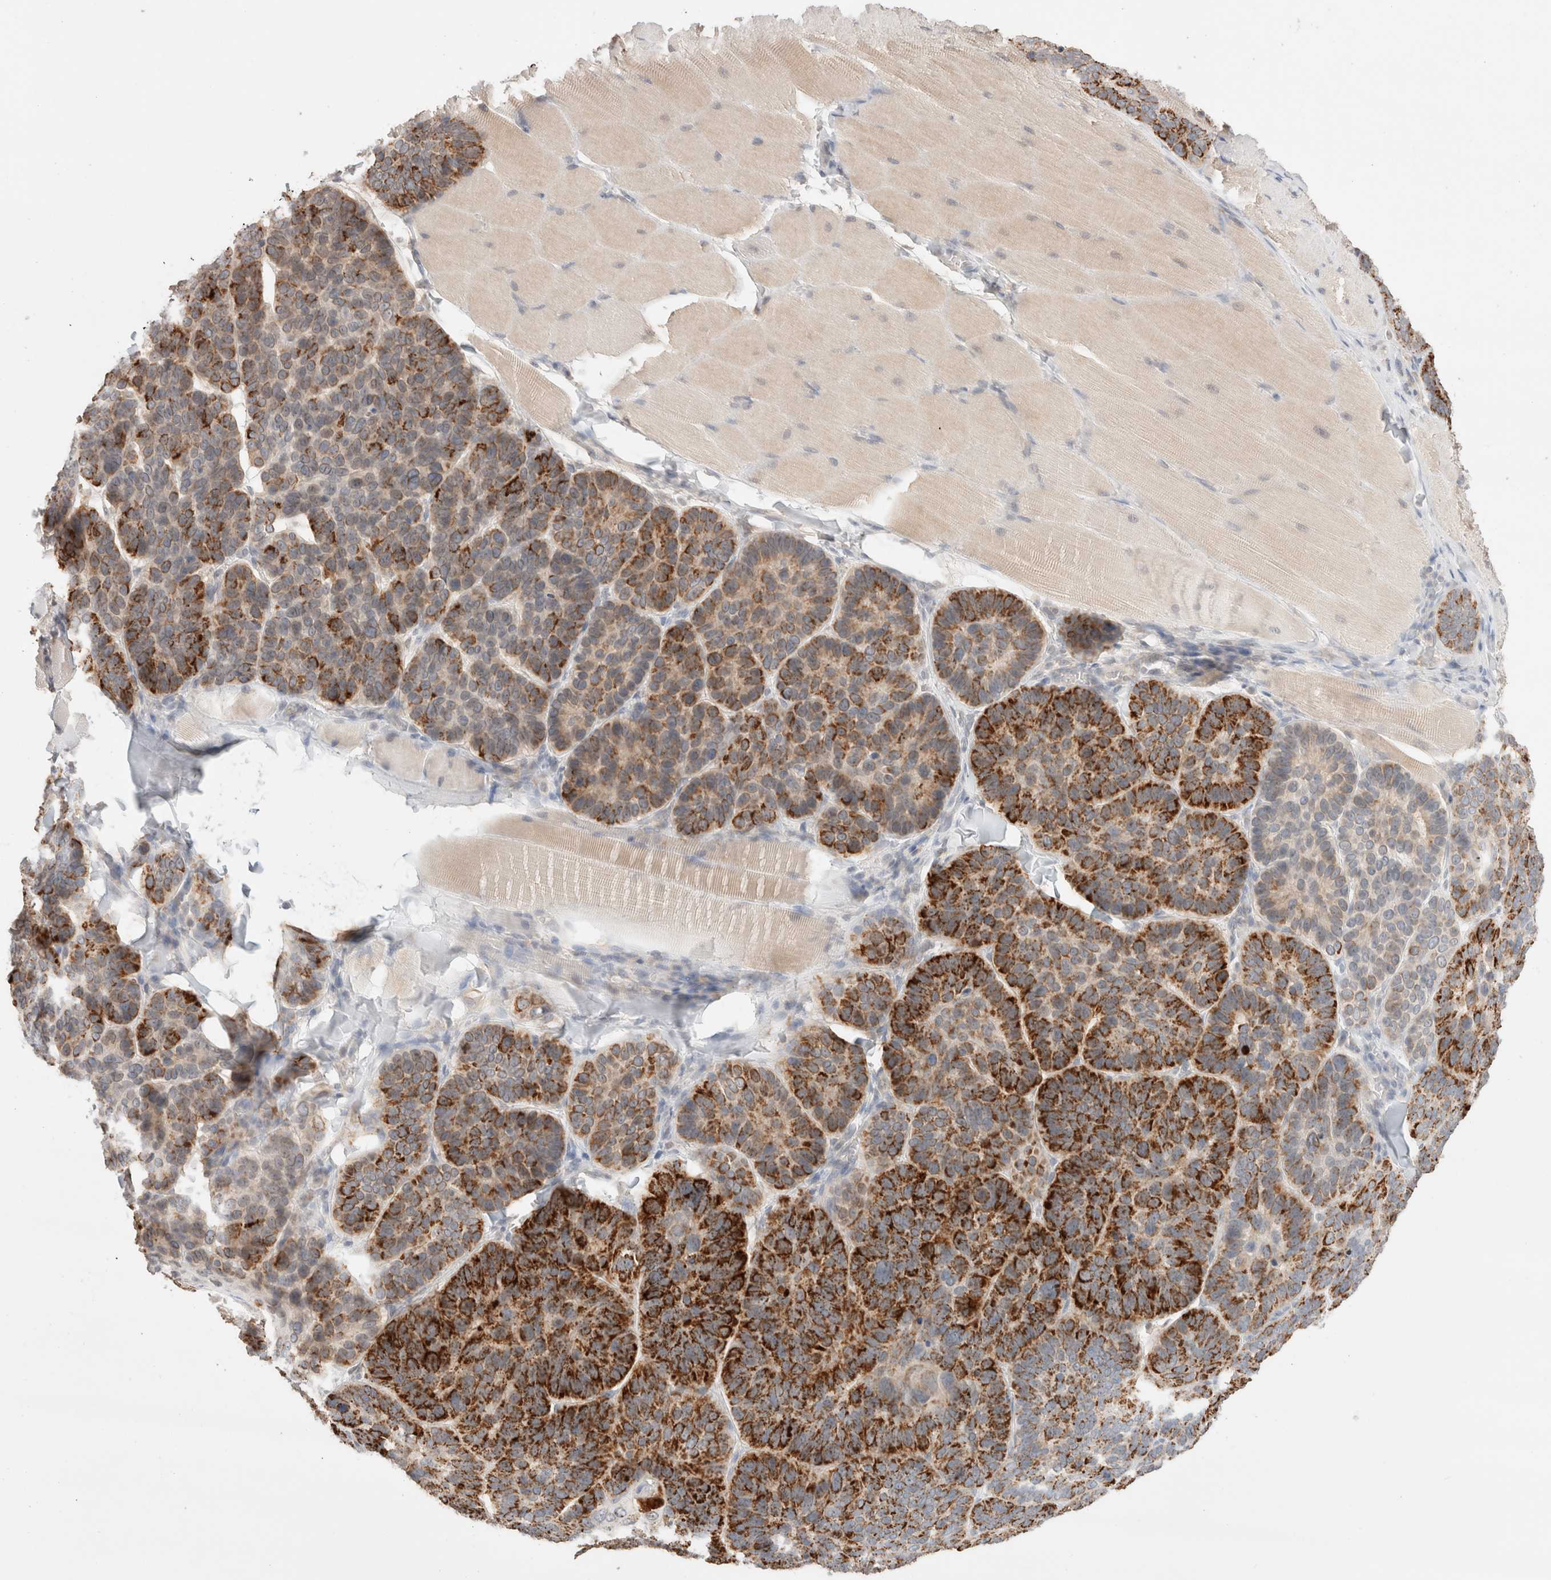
{"staining": {"intensity": "strong", "quantity": ">75%", "location": "cytoplasmic/membranous"}, "tissue": "skin cancer", "cell_type": "Tumor cells", "image_type": "cancer", "snomed": [{"axis": "morphology", "description": "Basal cell carcinoma"}, {"axis": "topography", "description": "Skin"}], "caption": "Protein staining of basal cell carcinoma (skin) tissue demonstrates strong cytoplasmic/membranous staining in about >75% of tumor cells.", "gene": "TRIM41", "patient": {"sex": "male", "age": 62}}